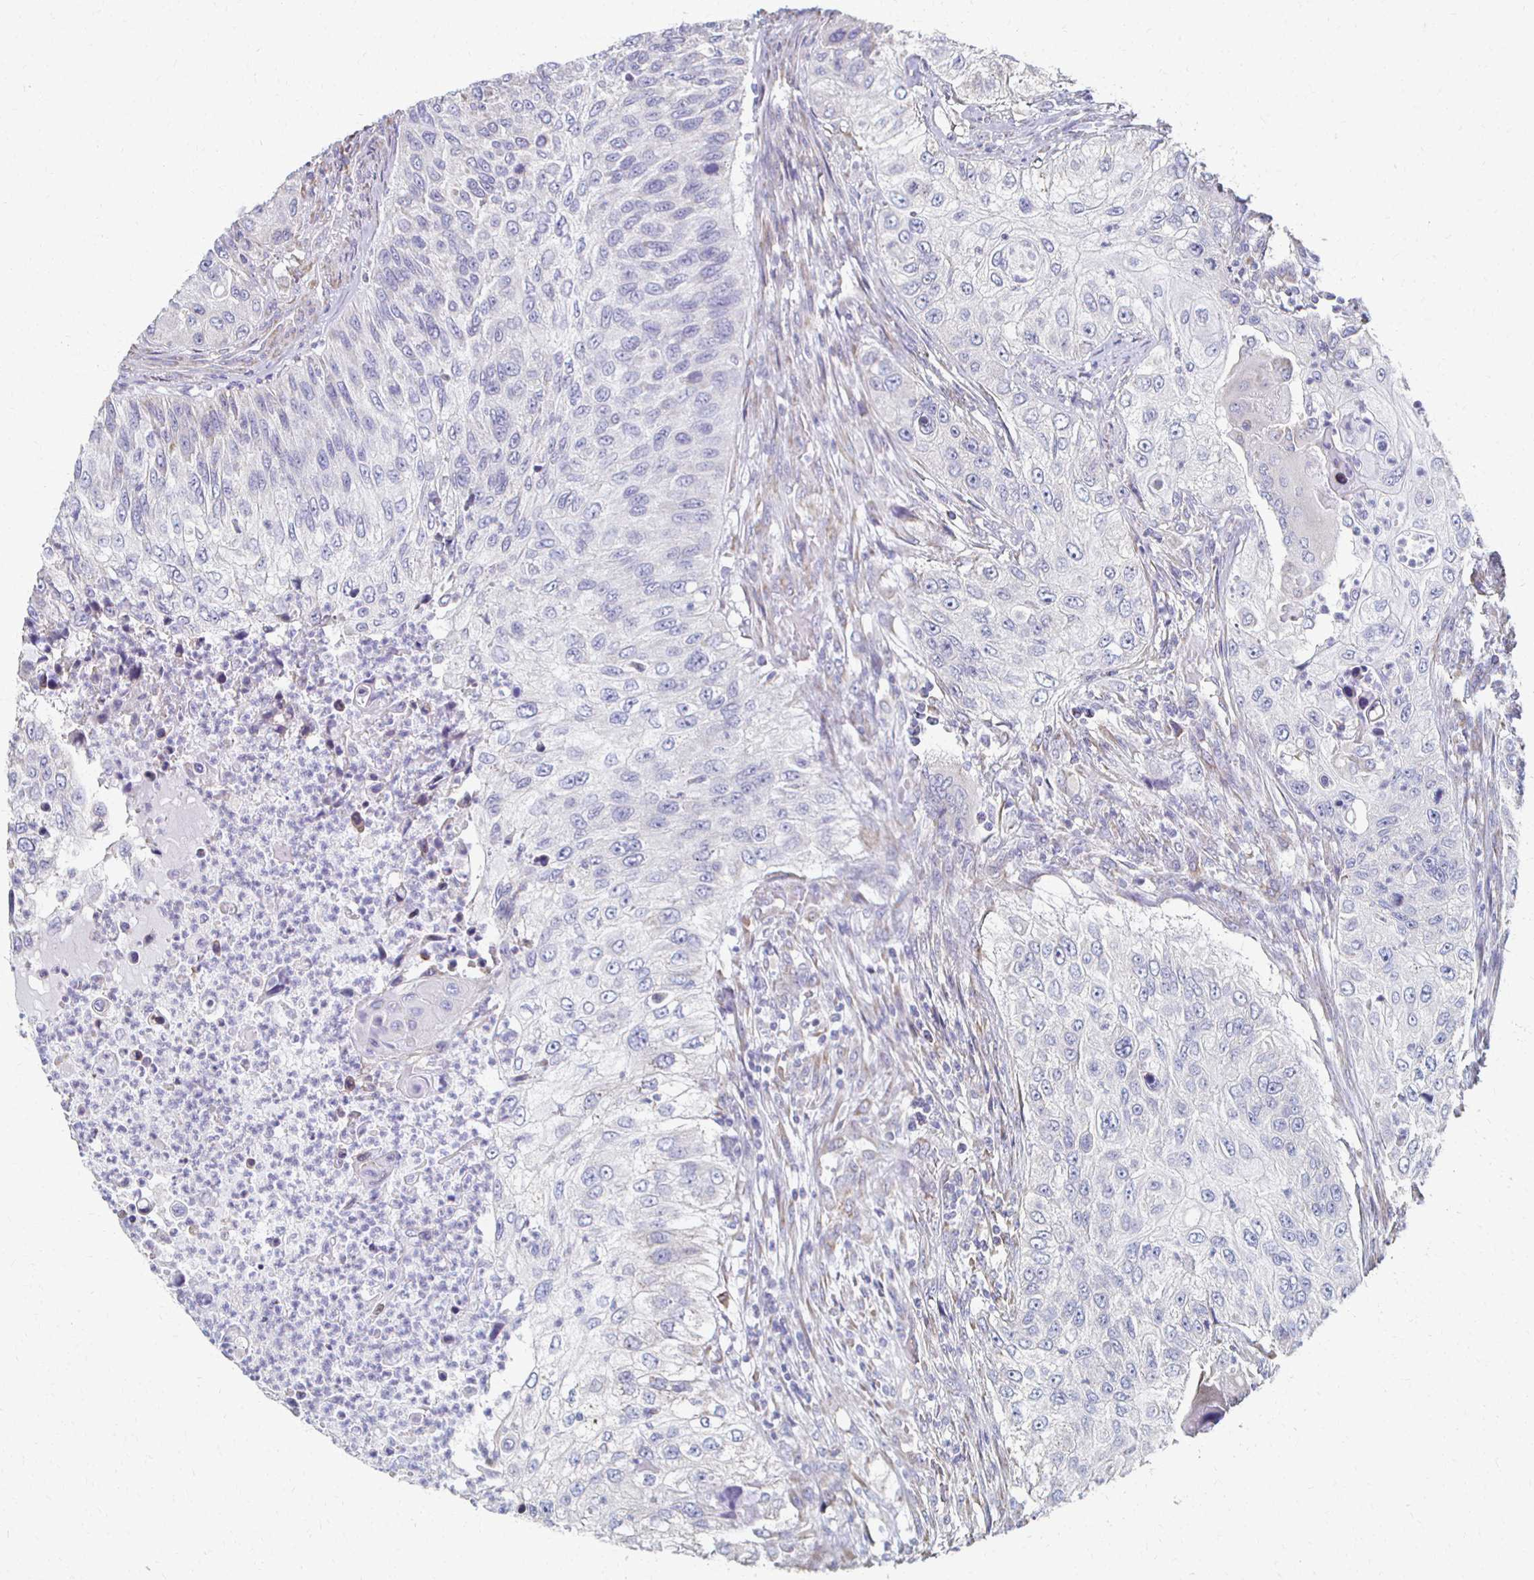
{"staining": {"intensity": "negative", "quantity": "none", "location": "none"}, "tissue": "urothelial cancer", "cell_type": "Tumor cells", "image_type": "cancer", "snomed": [{"axis": "morphology", "description": "Urothelial carcinoma, High grade"}, {"axis": "topography", "description": "Urinary bladder"}], "caption": "IHC photomicrograph of neoplastic tissue: high-grade urothelial carcinoma stained with DAB (3,3'-diaminobenzidine) displays no significant protein positivity in tumor cells.", "gene": "ATP1A3", "patient": {"sex": "female", "age": 60}}